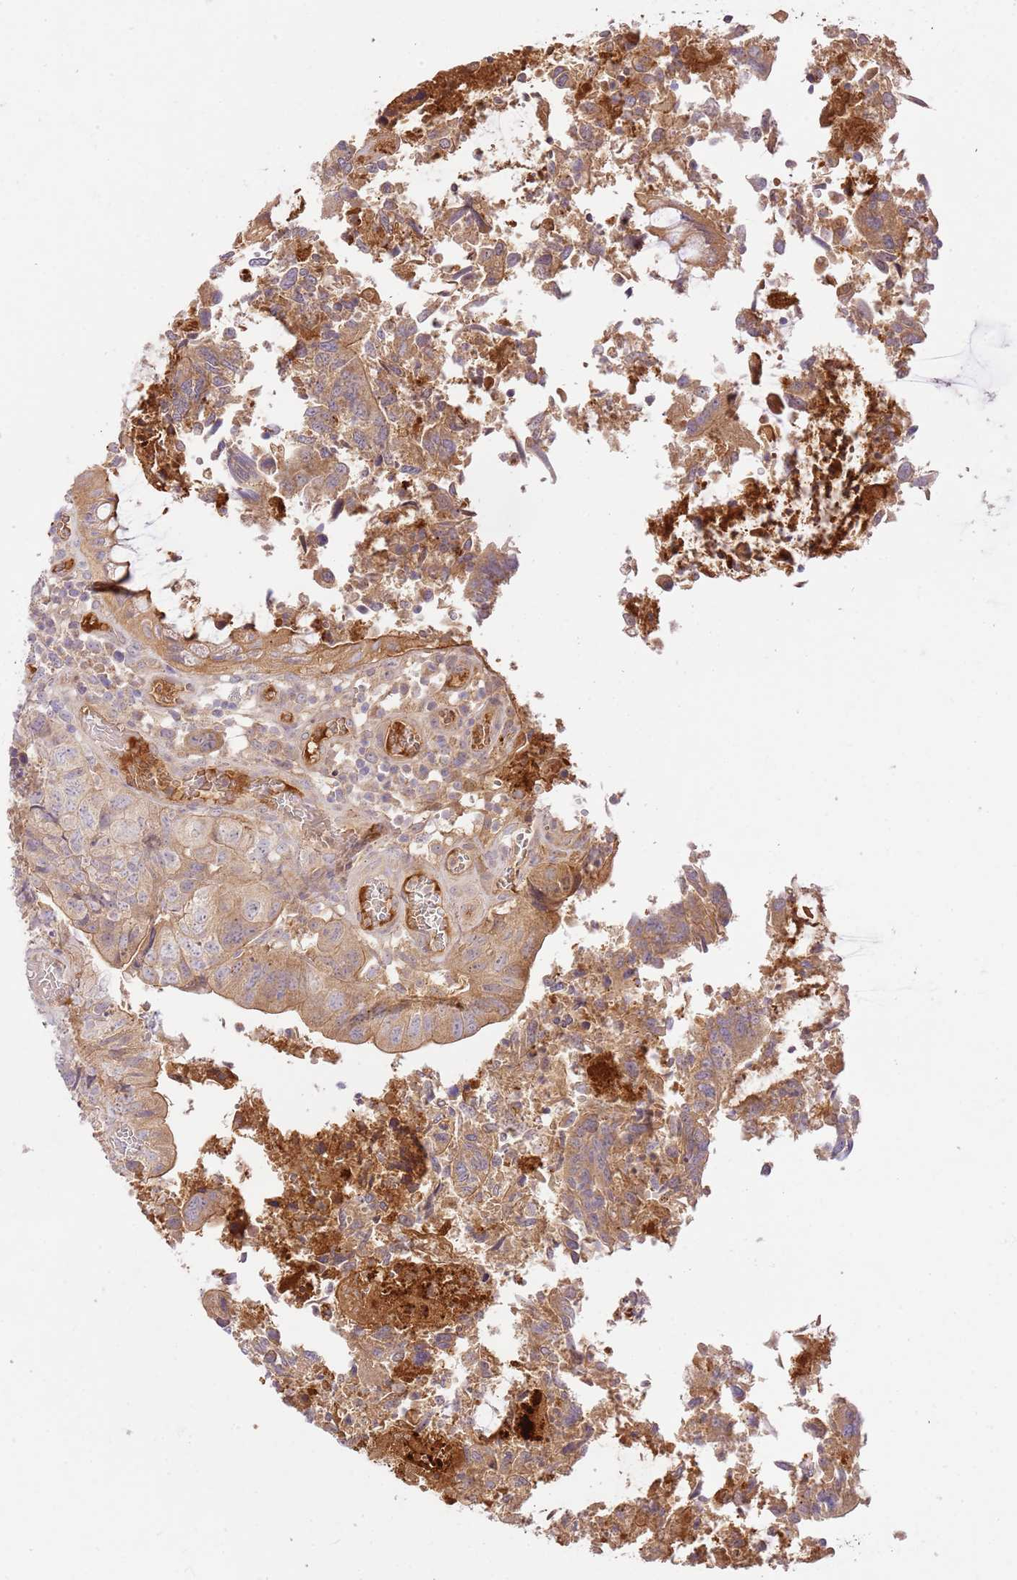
{"staining": {"intensity": "weak", "quantity": ">75%", "location": "cytoplasmic/membranous"}, "tissue": "colorectal cancer", "cell_type": "Tumor cells", "image_type": "cancer", "snomed": [{"axis": "morphology", "description": "Adenocarcinoma, NOS"}, {"axis": "topography", "description": "Colon"}], "caption": "Human colorectal cancer stained for a protein (brown) reveals weak cytoplasmic/membranous positive staining in approximately >75% of tumor cells.", "gene": "C8G", "patient": {"sex": "female", "age": 67}}